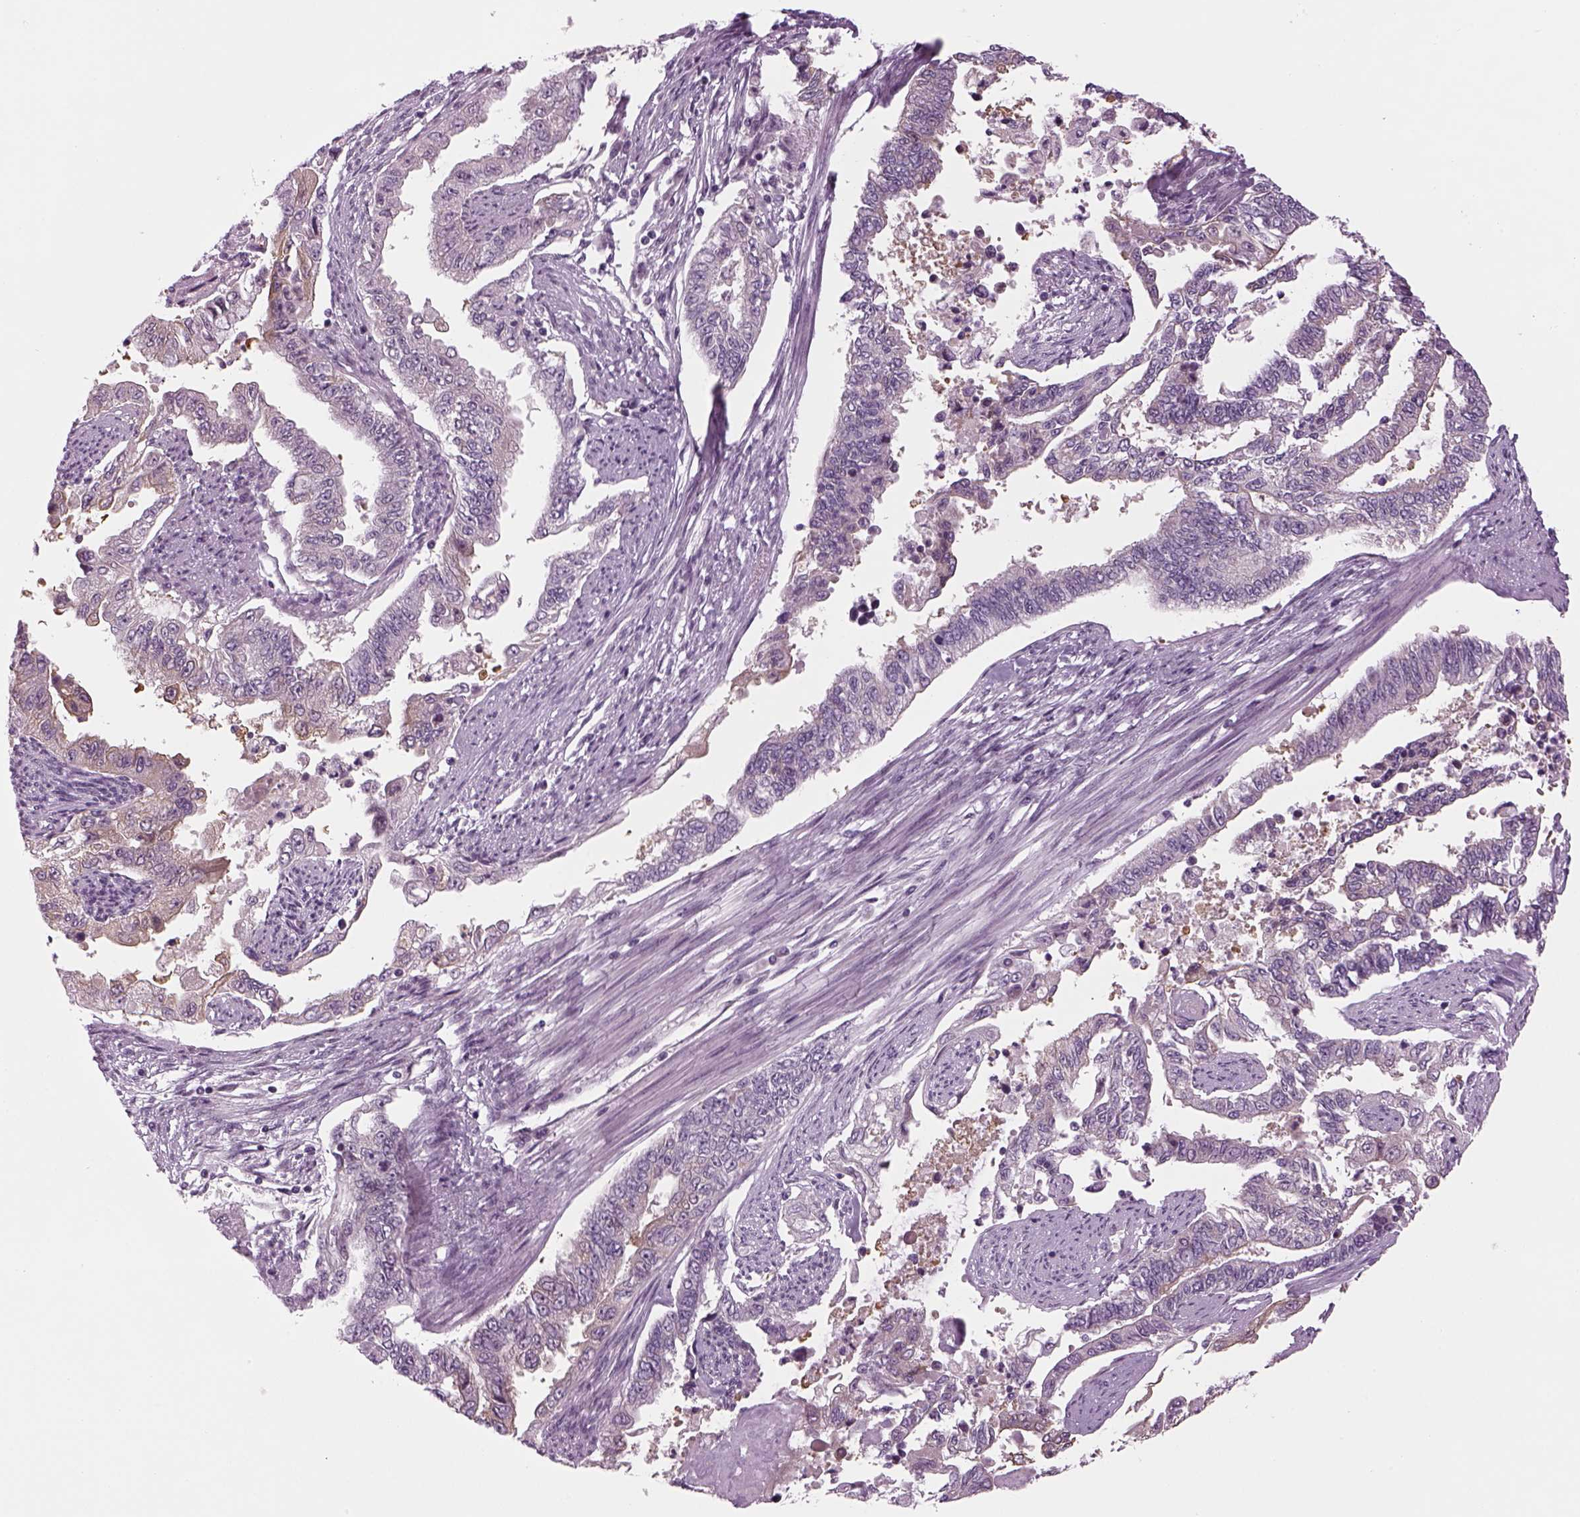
{"staining": {"intensity": "negative", "quantity": "none", "location": "none"}, "tissue": "endometrial cancer", "cell_type": "Tumor cells", "image_type": "cancer", "snomed": [{"axis": "morphology", "description": "Adenocarcinoma, NOS"}, {"axis": "topography", "description": "Uterus"}], "caption": "Adenocarcinoma (endometrial) was stained to show a protein in brown. There is no significant positivity in tumor cells.", "gene": "LRRIQ3", "patient": {"sex": "female", "age": 59}}